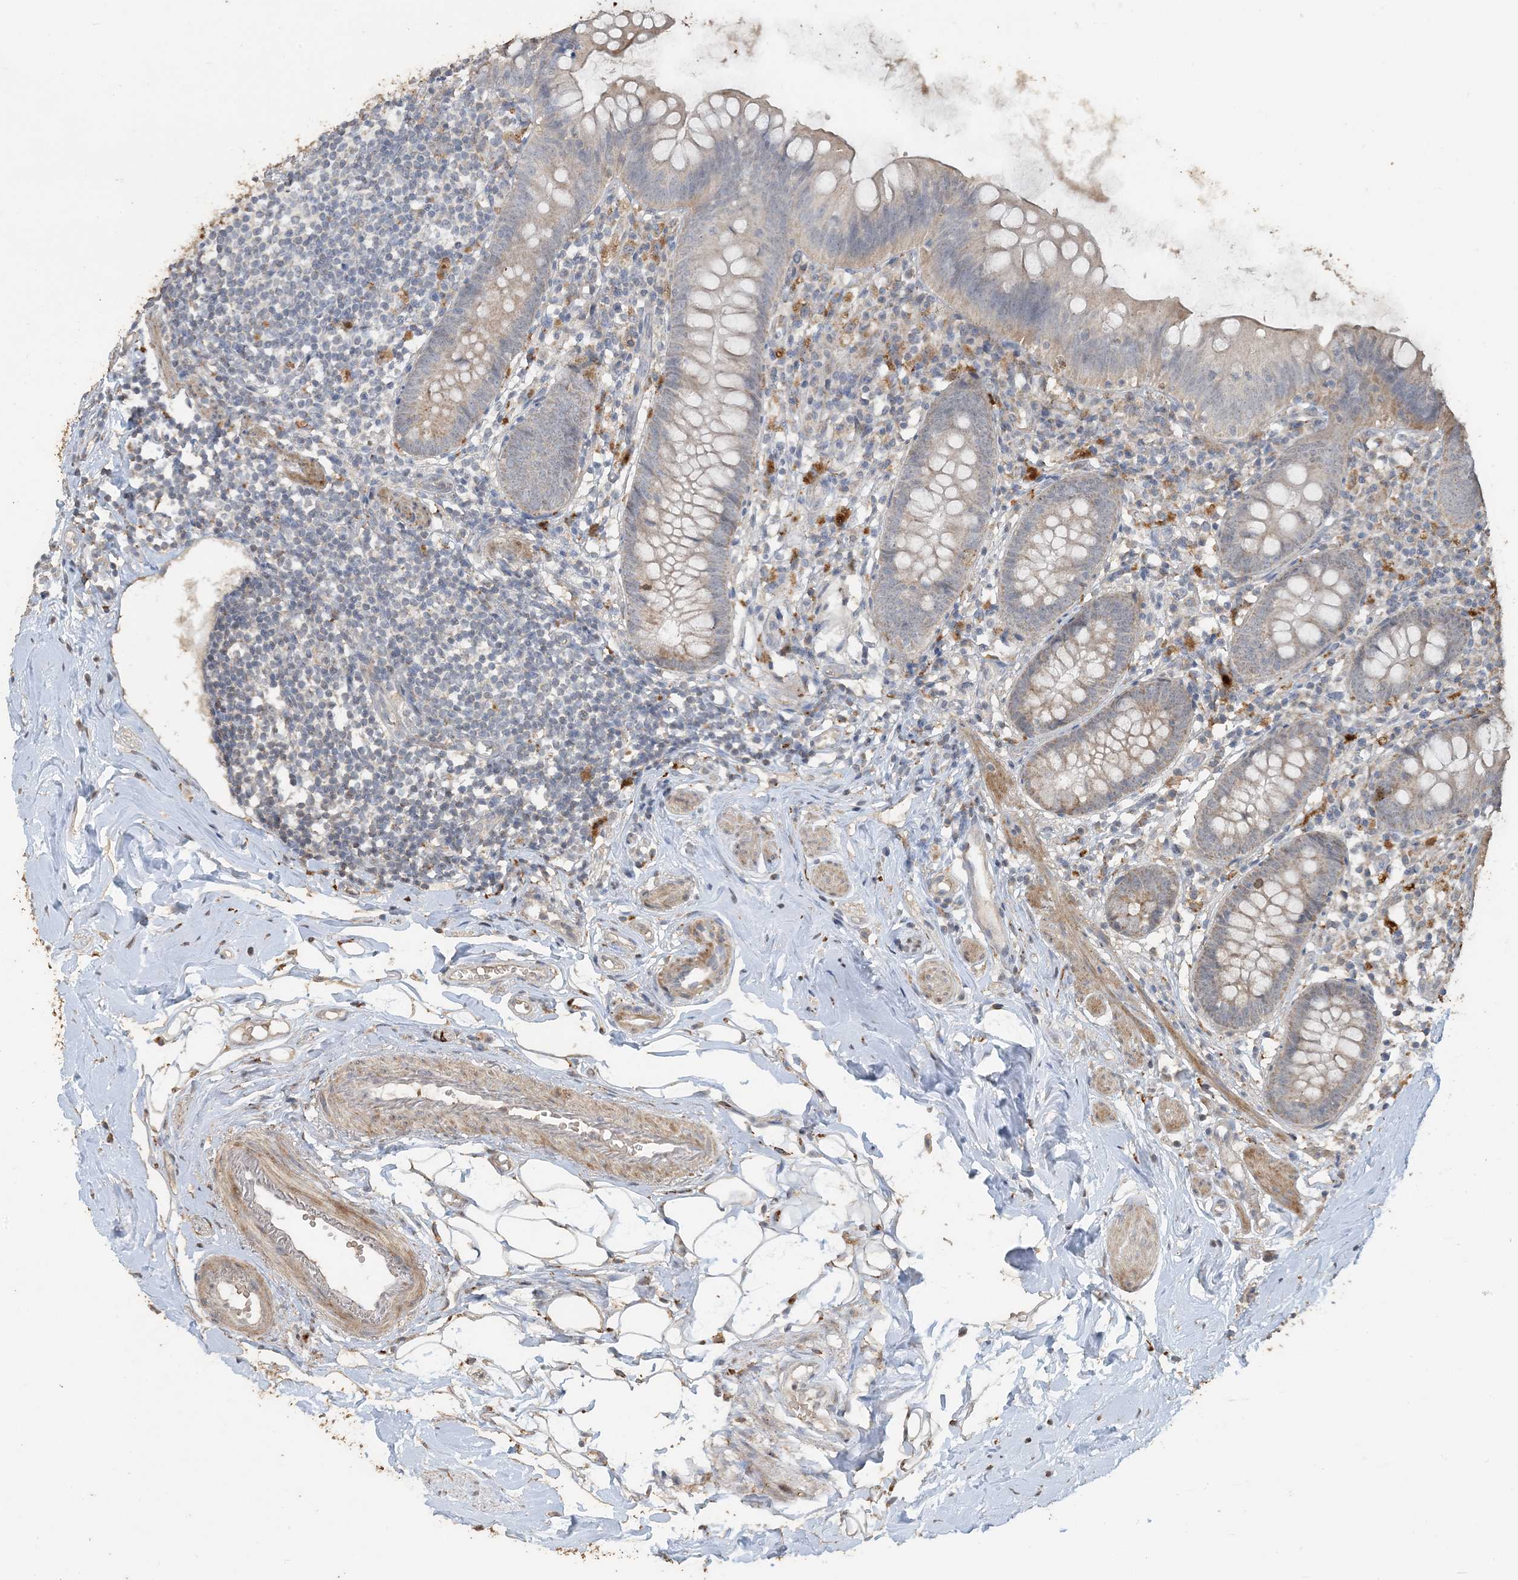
{"staining": {"intensity": "moderate", "quantity": "25%-75%", "location": "cytoplasmic/membranous"}, "tissue": "appendix", "cell_type": "Glandular cells", "image_type": "normal", "snomed": [{"axis": "morphology", "description": "Normal tissue, NOS"}, {"axis": "topography", "description": "Appendix"}], "caption": "This is a histology image of immunohistochemistry (IHC) staining of benign appendix, which shows moderate staining in the cytoplasmic/membranous of glandular cells.", "gene": "SFMBT2", "patient": {"sex": "female", "age": 62}}